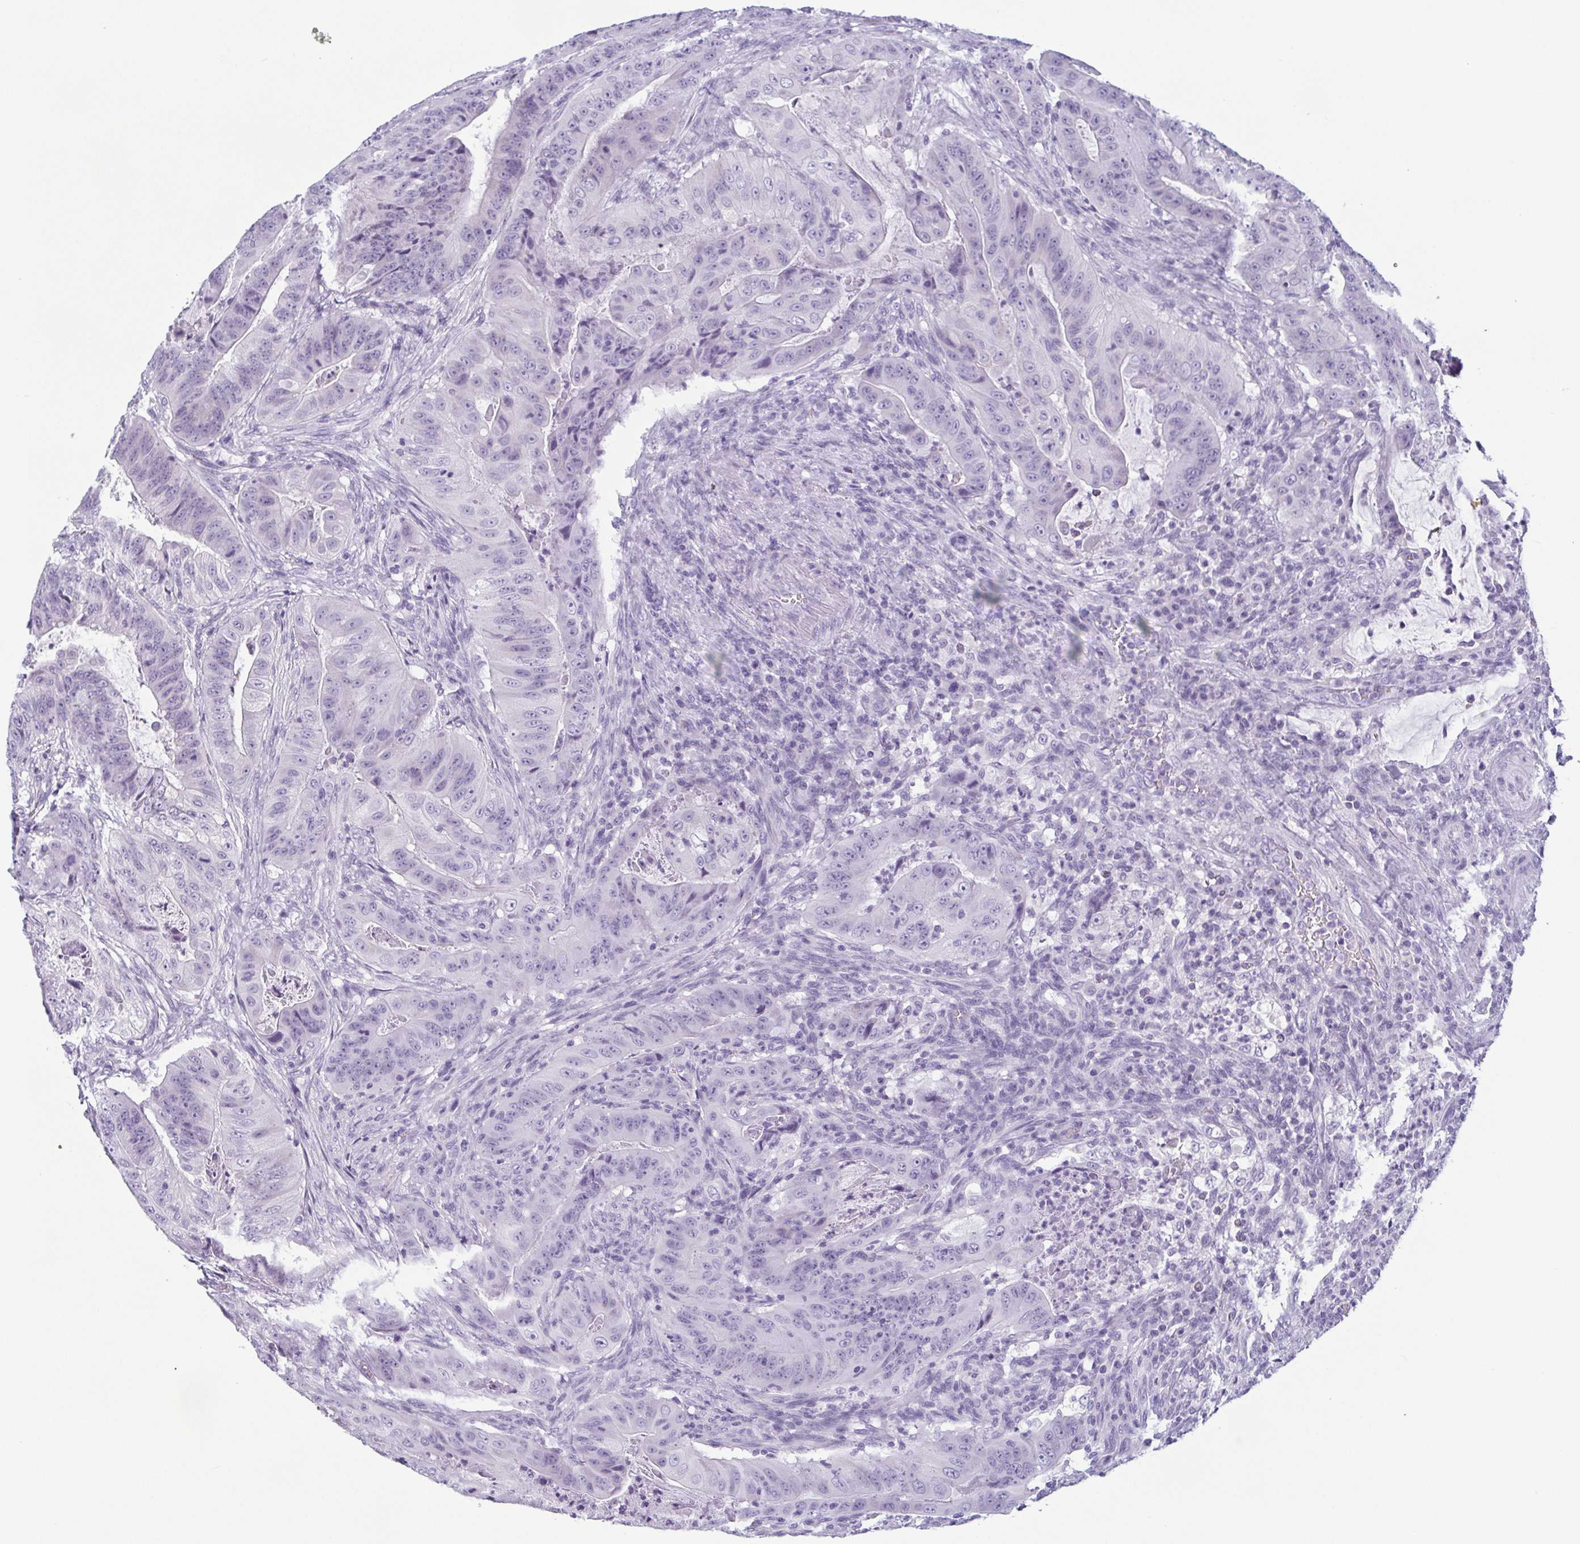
{"staining": {"intensity": "negative", "quantity": "none", "location": "none"}, "tissue": "colorectal cancer", "cell_type": "Tumor cells", "image_type": "cancer", "snomed": [{"axis": "morphology", "description": "Adenocarcinoma, NOS"}, {"axis": "topography", "description": "Colon"}], "caption": "Immunohistochemistry histopathology image of colorectal cancer stained for a protein (brown), which shows no expression in tumor cells.", "gene": "KRT78", "patient": {"sex": "male", "age": 33}}